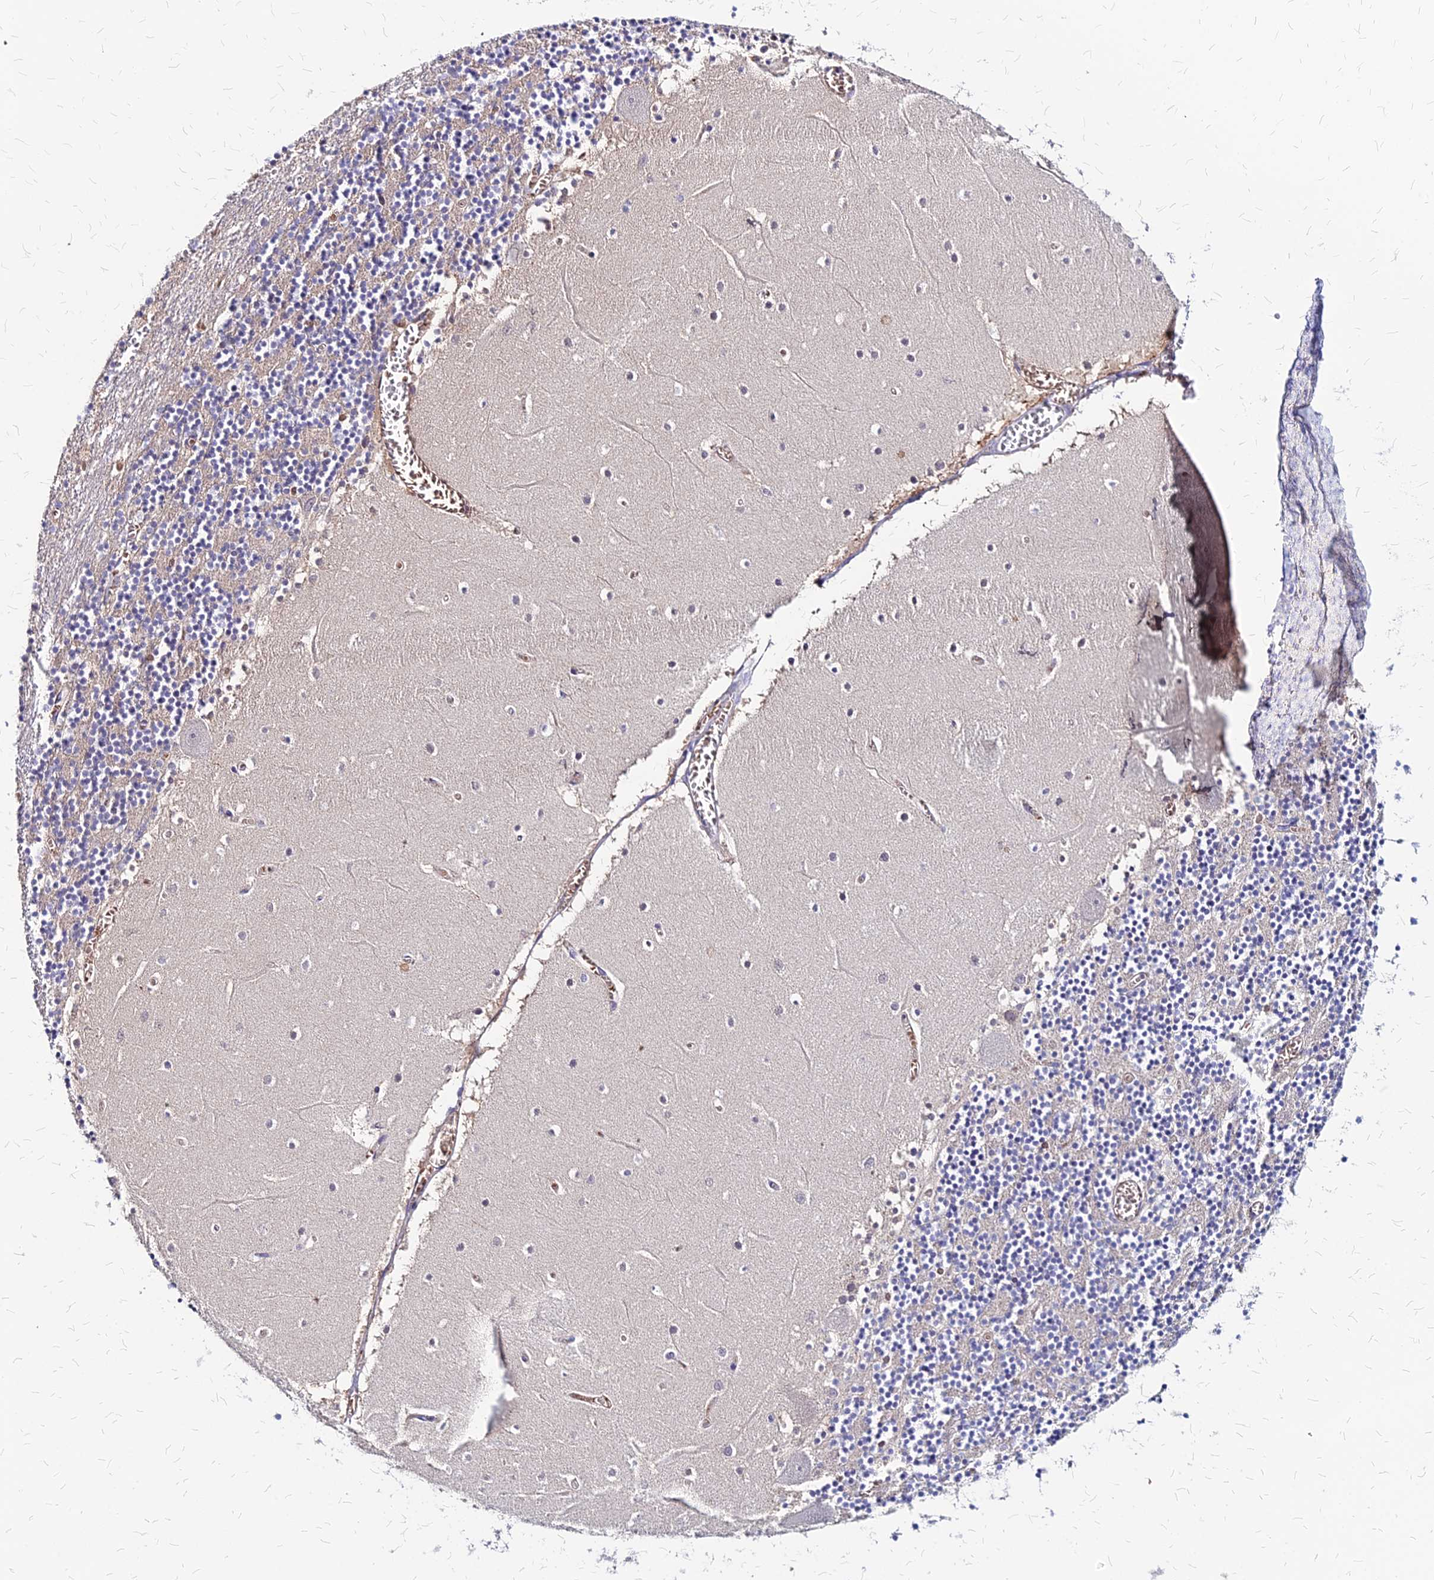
{"staining": {"intensity": "negative", "quantity": "none", "location": "none"}, "tissue": "cerebellum", "cell_type": "Cells in granular layer", "image_type": "normal", "snomed": [{"axis": "morphology", "description": "Normal tissue, NOS"}, {"axis": "topography", "description": "Cerebellum"}], "caption": "Human cerebellum stained for a protein using immunohistochemistry (IHC) reveals no expression in cells in granular layer.", "gene": "ACSM6", "patient": {"sex": "female", "age": 28}}